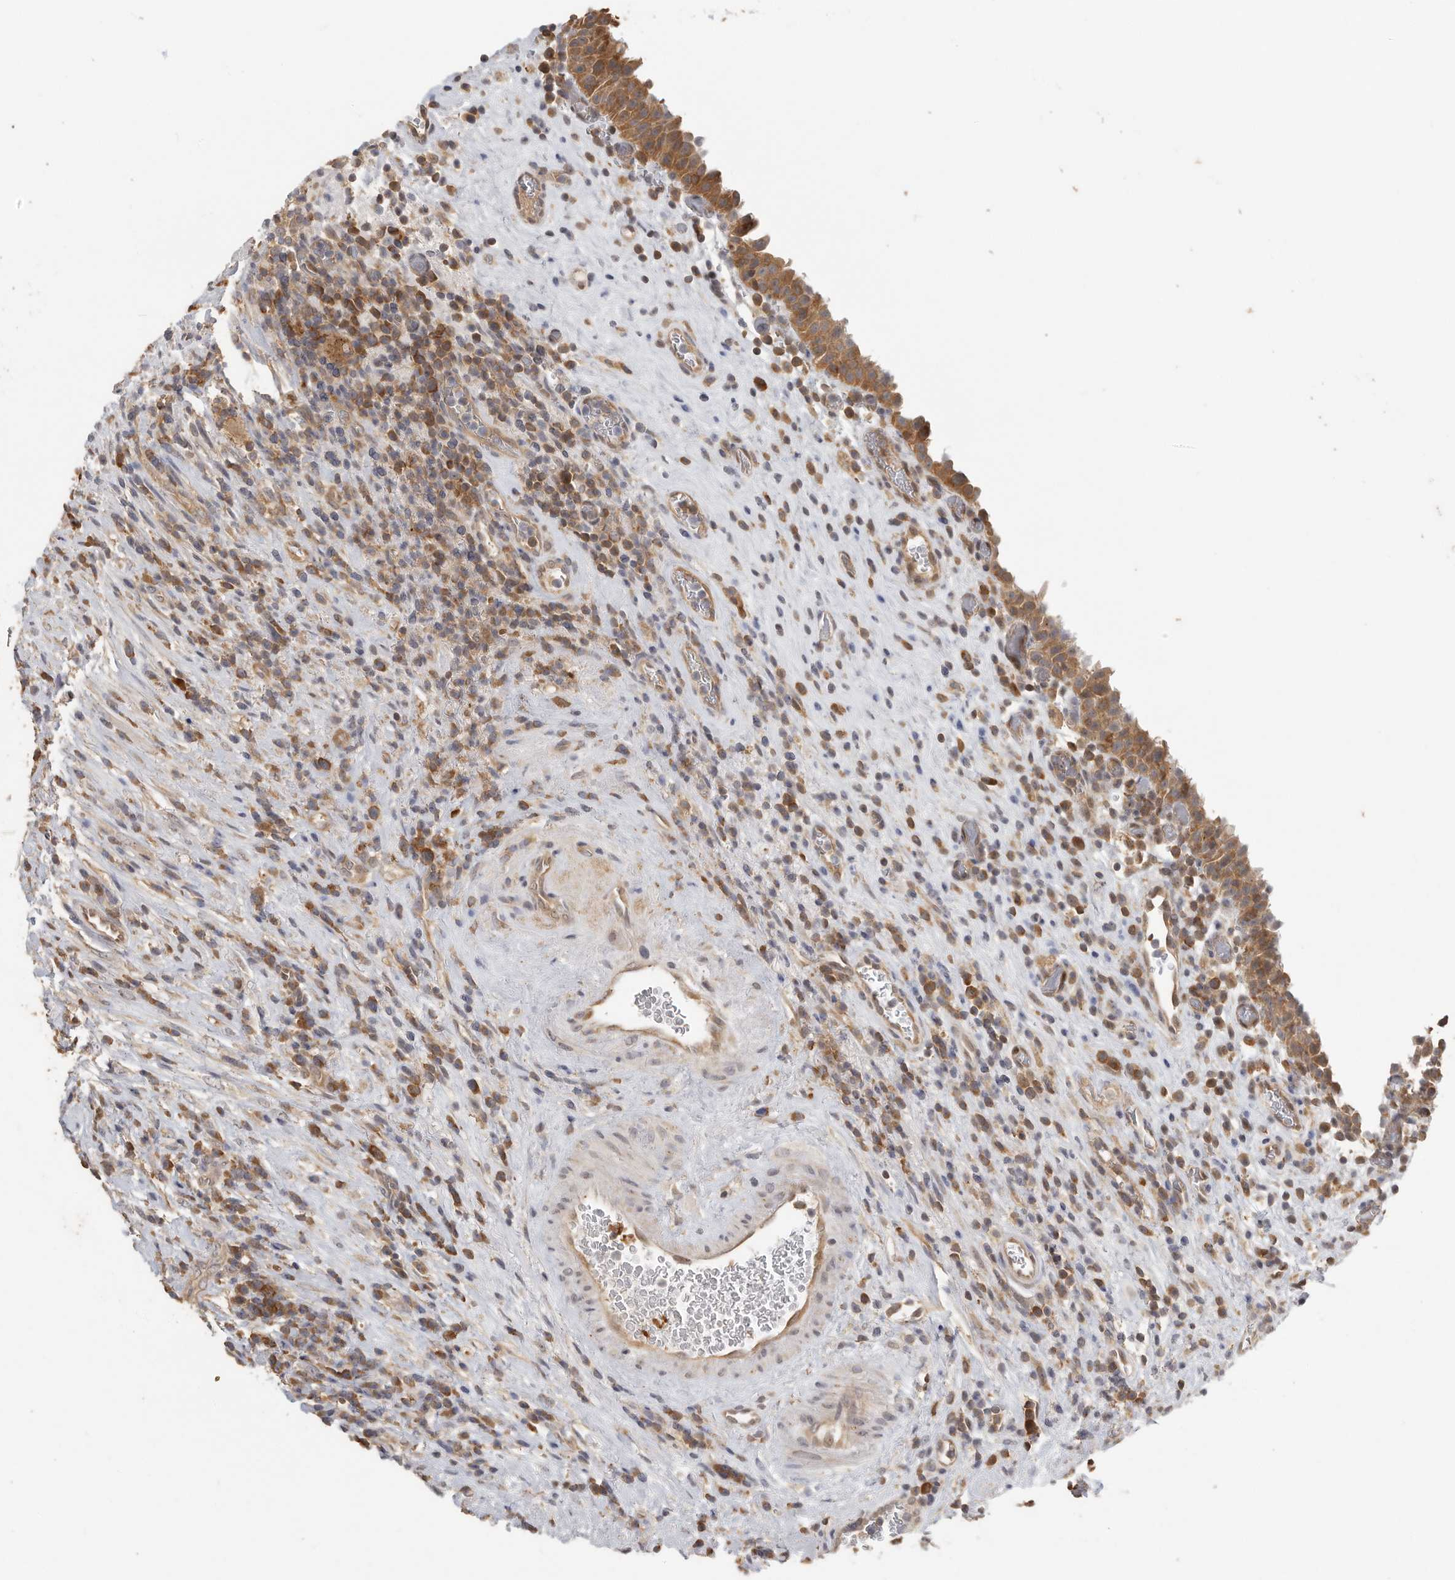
{"staining": {"intensity": "moderate", "quantity": ">75%", "location": "cytoplasmic/membranous"}, "tissue": "urinary bladder", "cell_type": "Urothelial cells", "image_type": "normal", "snomed": [{"axis": "morphology", "description": "Normal tissue, NOS"}, {"axis": "morphology", "description": "Inflammation, NOS"}, {"axis": "topography", "description": "Urinary bladder"}], "caption": "The histopathology image demonstrates a brown stain indicating the presence of a protein in the cytoplasmic/membranous of urothelial cells in urinary bladder.", "gene": "CCT8", "patient": {"sex": "female", "age": 75}}